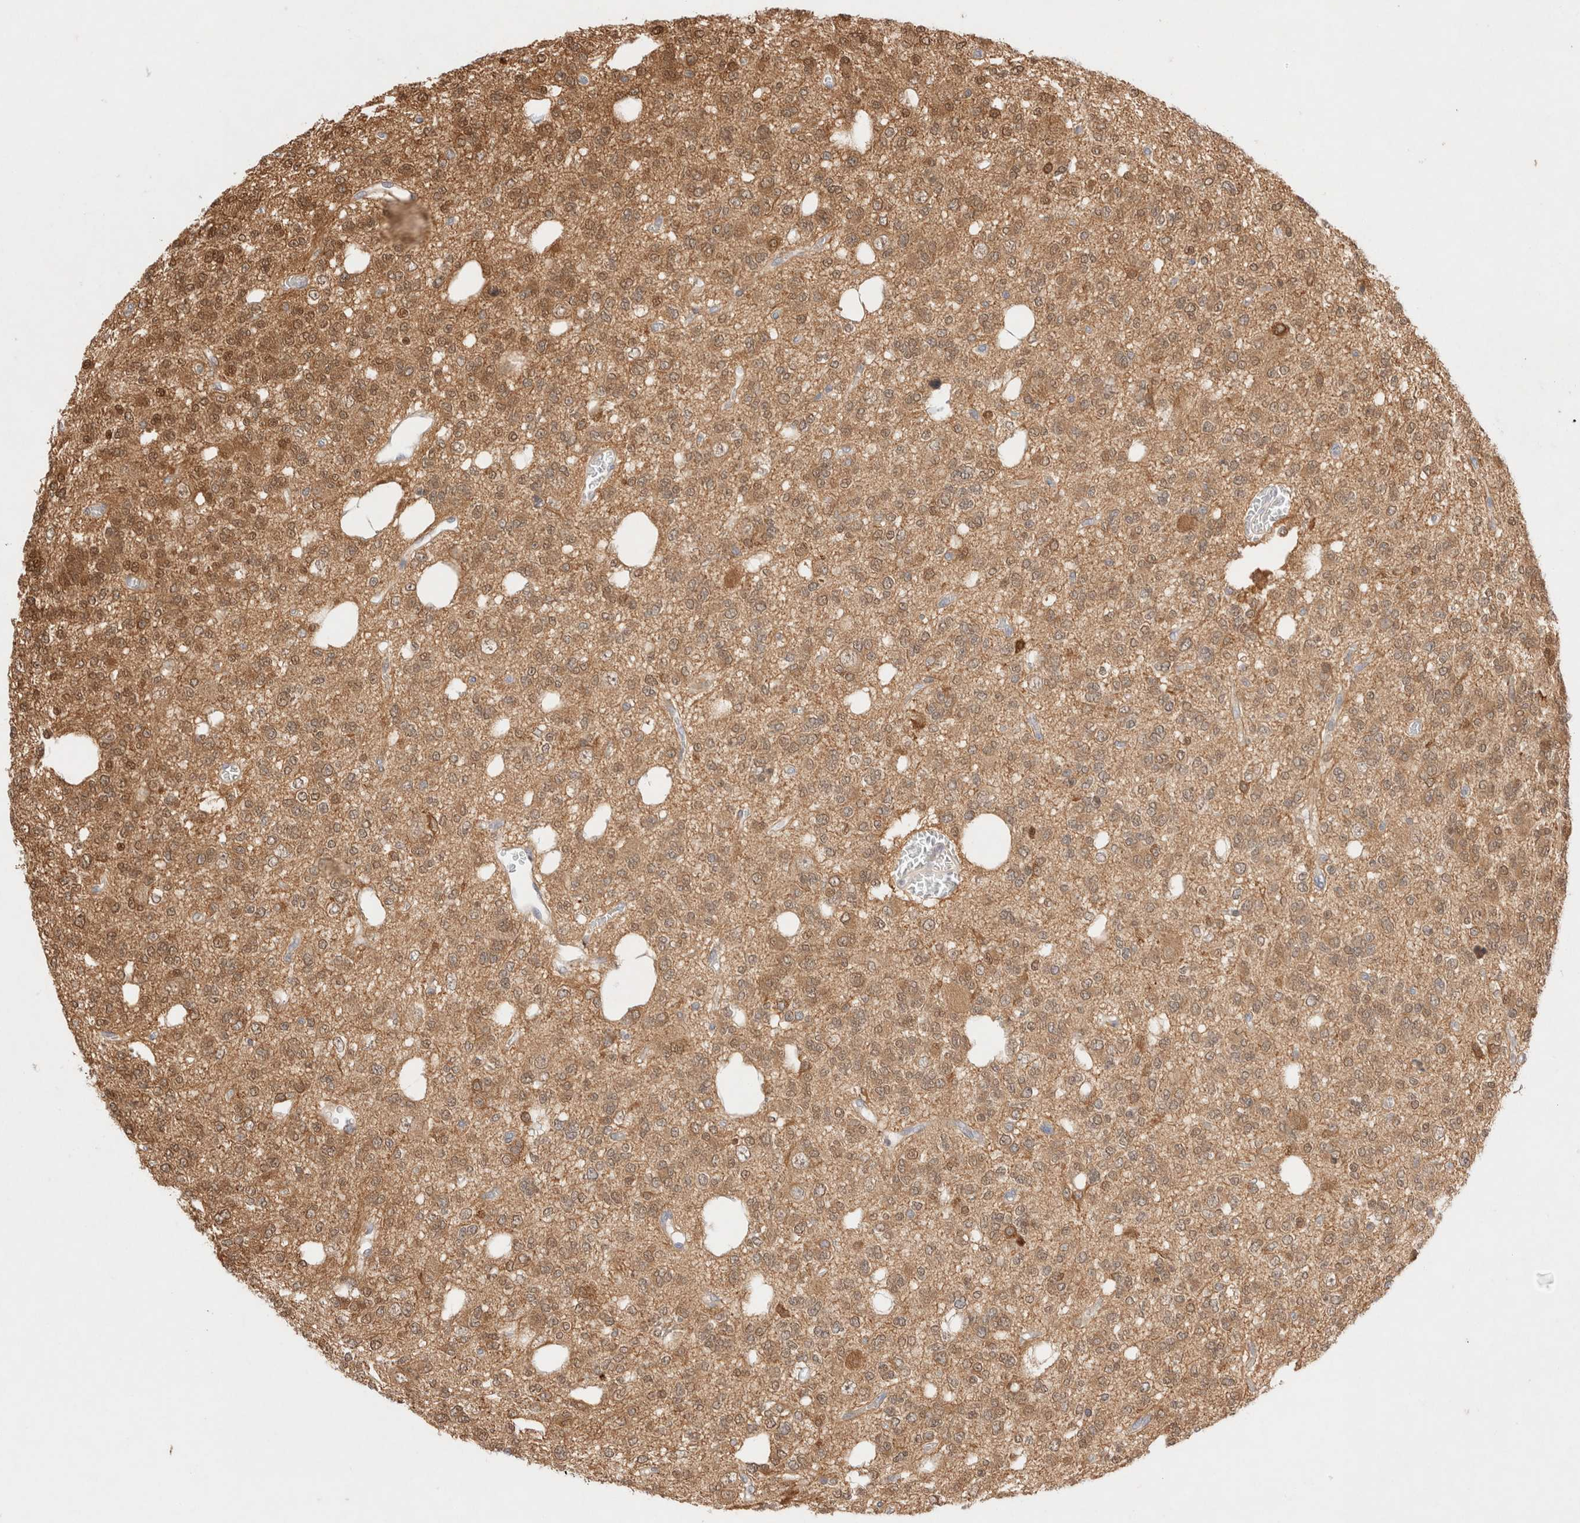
{"staining": {"intensity": "moderate", "quantity": ">75%", "location": "cytoplasmic/membranous,nuclear"}, "tissue": "glioma", "cell_type": "Tumor cells", "image_type": "cancer", "snomed": [{"axis": "morphology", "description": "Glioma, malignant, Low grade"}, {"axis": "topography", "description": "Brain"}], "caption": "Glioma tissue shows moderate cytoplasmic/membranous and nuclear expression in about >75% of tumor cells", "gene": "STARD10", "patient": {"sex": "male", "age": 38}}